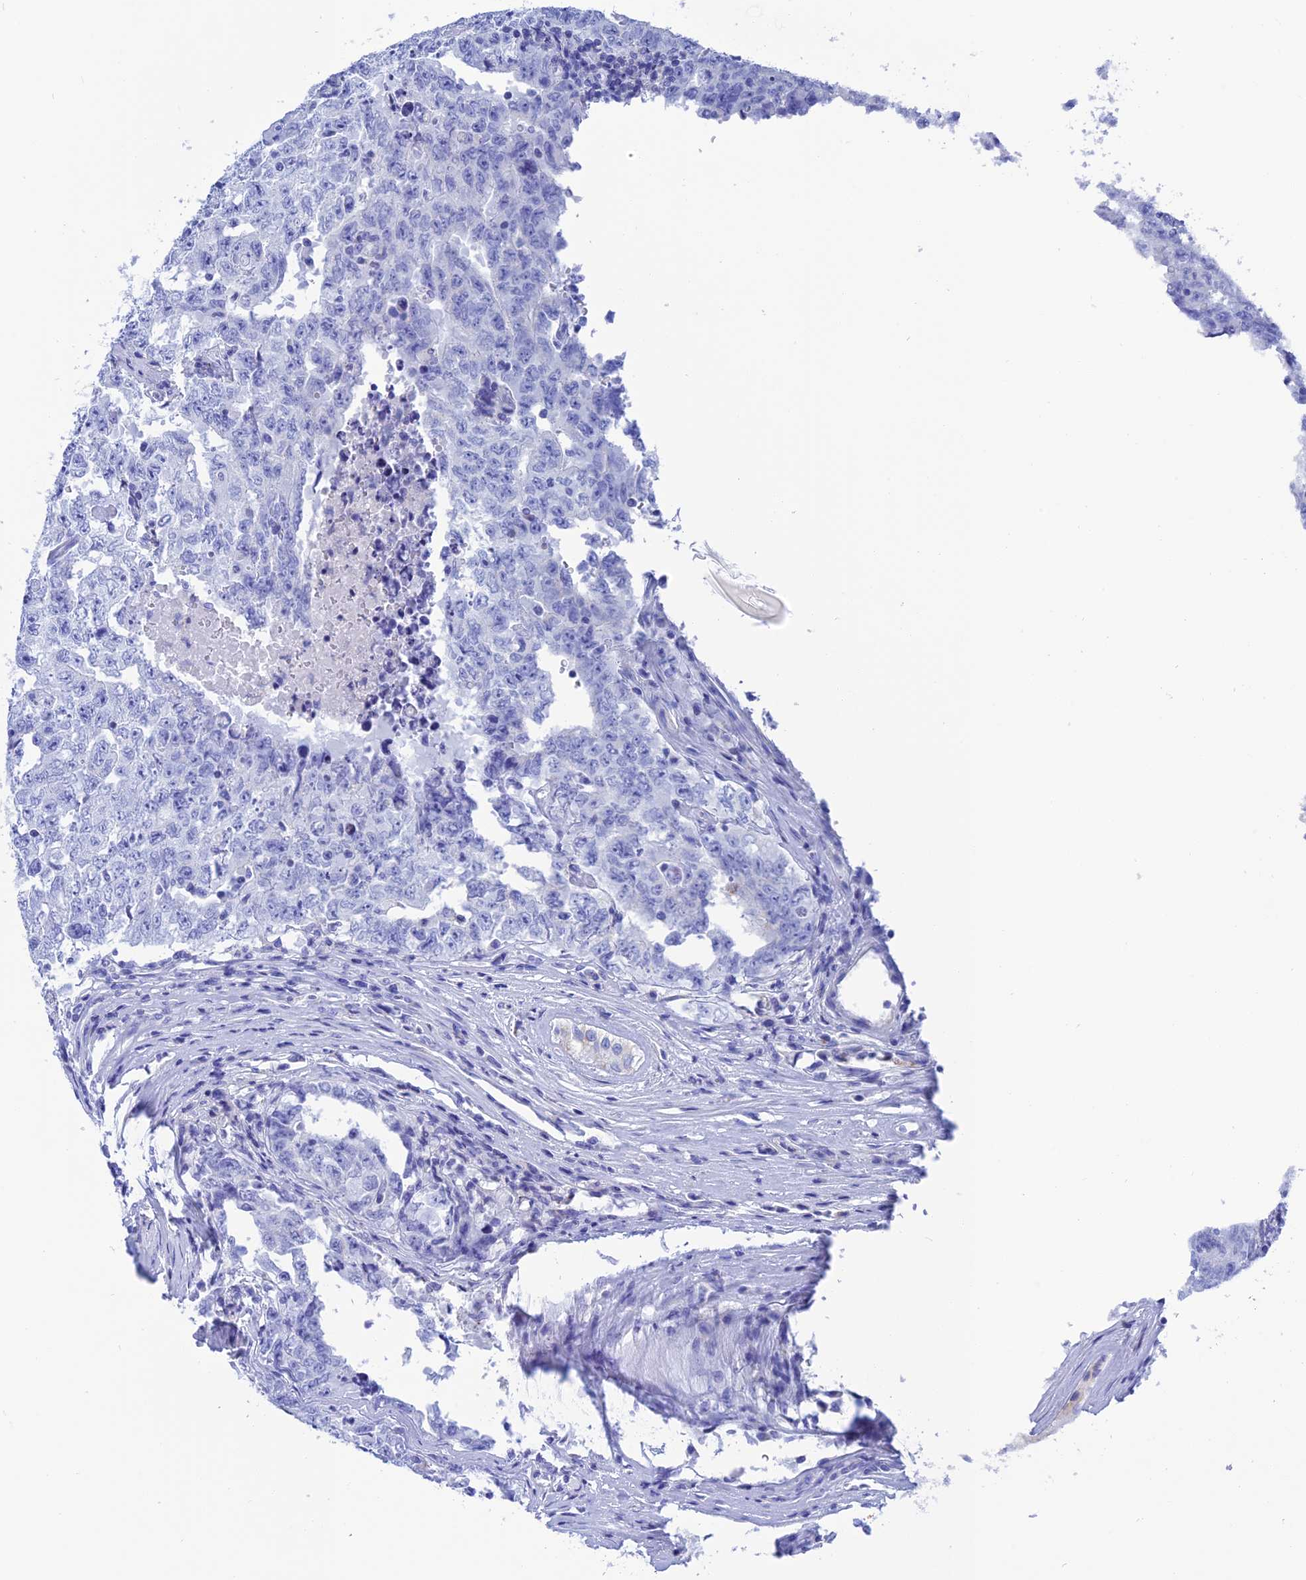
{"staining": {"intensity": "negative", "quantity": "none", "location": "none"}, "tissue": "testis cancer", "cell_type": "Tumor cells", "image_type": "cancer", "snomed": [{"axis": "morphology", "description": "Carcinoma, Embryonal, NOS"}, {"axis": "topography", "description": "Testis"}], "caption": "There is no significant expression in tumor cells of embryonal carcinoma (testis). (DAB immunohistochemistry (IHC) visualized using brightfield microscopy, high magnification).", "gene": "NXPE4", "patient": {"sex": "male", "age": 26}}